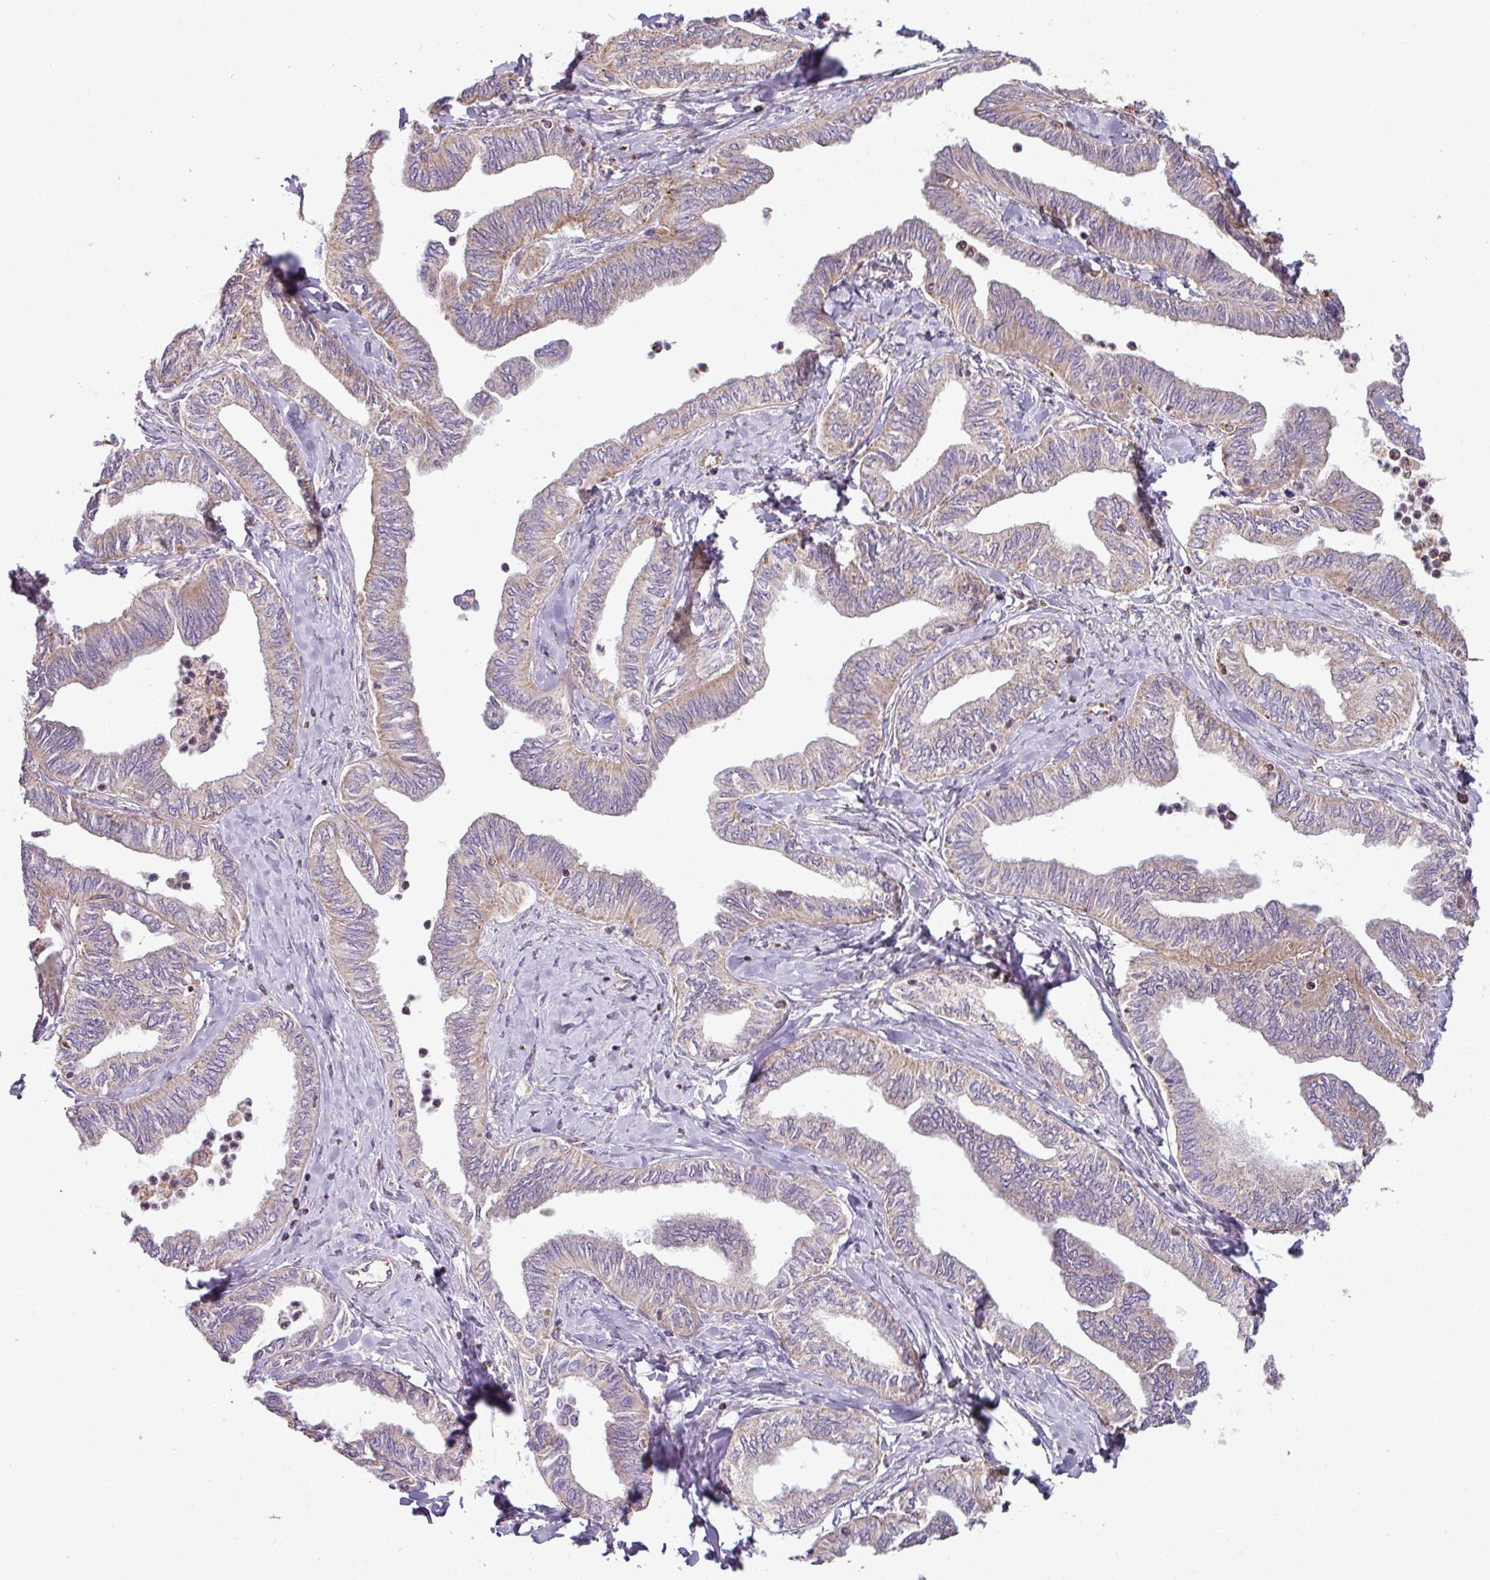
{"staining": {"intensity": "weak", "quantity": "25%-75%", "location": "cytoplasmic/membranous"}, "tissue": "ovarian cancer", "cell_type": "Tumor cells", "image_type": "cancer", "snomed": [{"axis": "morphology", "description": "Carcinoma, endometroid"}, {"axis": "topography", "description": "Ovary"}], "caption": "Immunohistochemical staining of human endometroid carcinoma (ovarian) exhibits low levels of weak cytoplasmic/membranous expression in about 25%-75% of tumor cells.", "gene": "SQOR", "patient": {"sex": "female", "age": 70}}